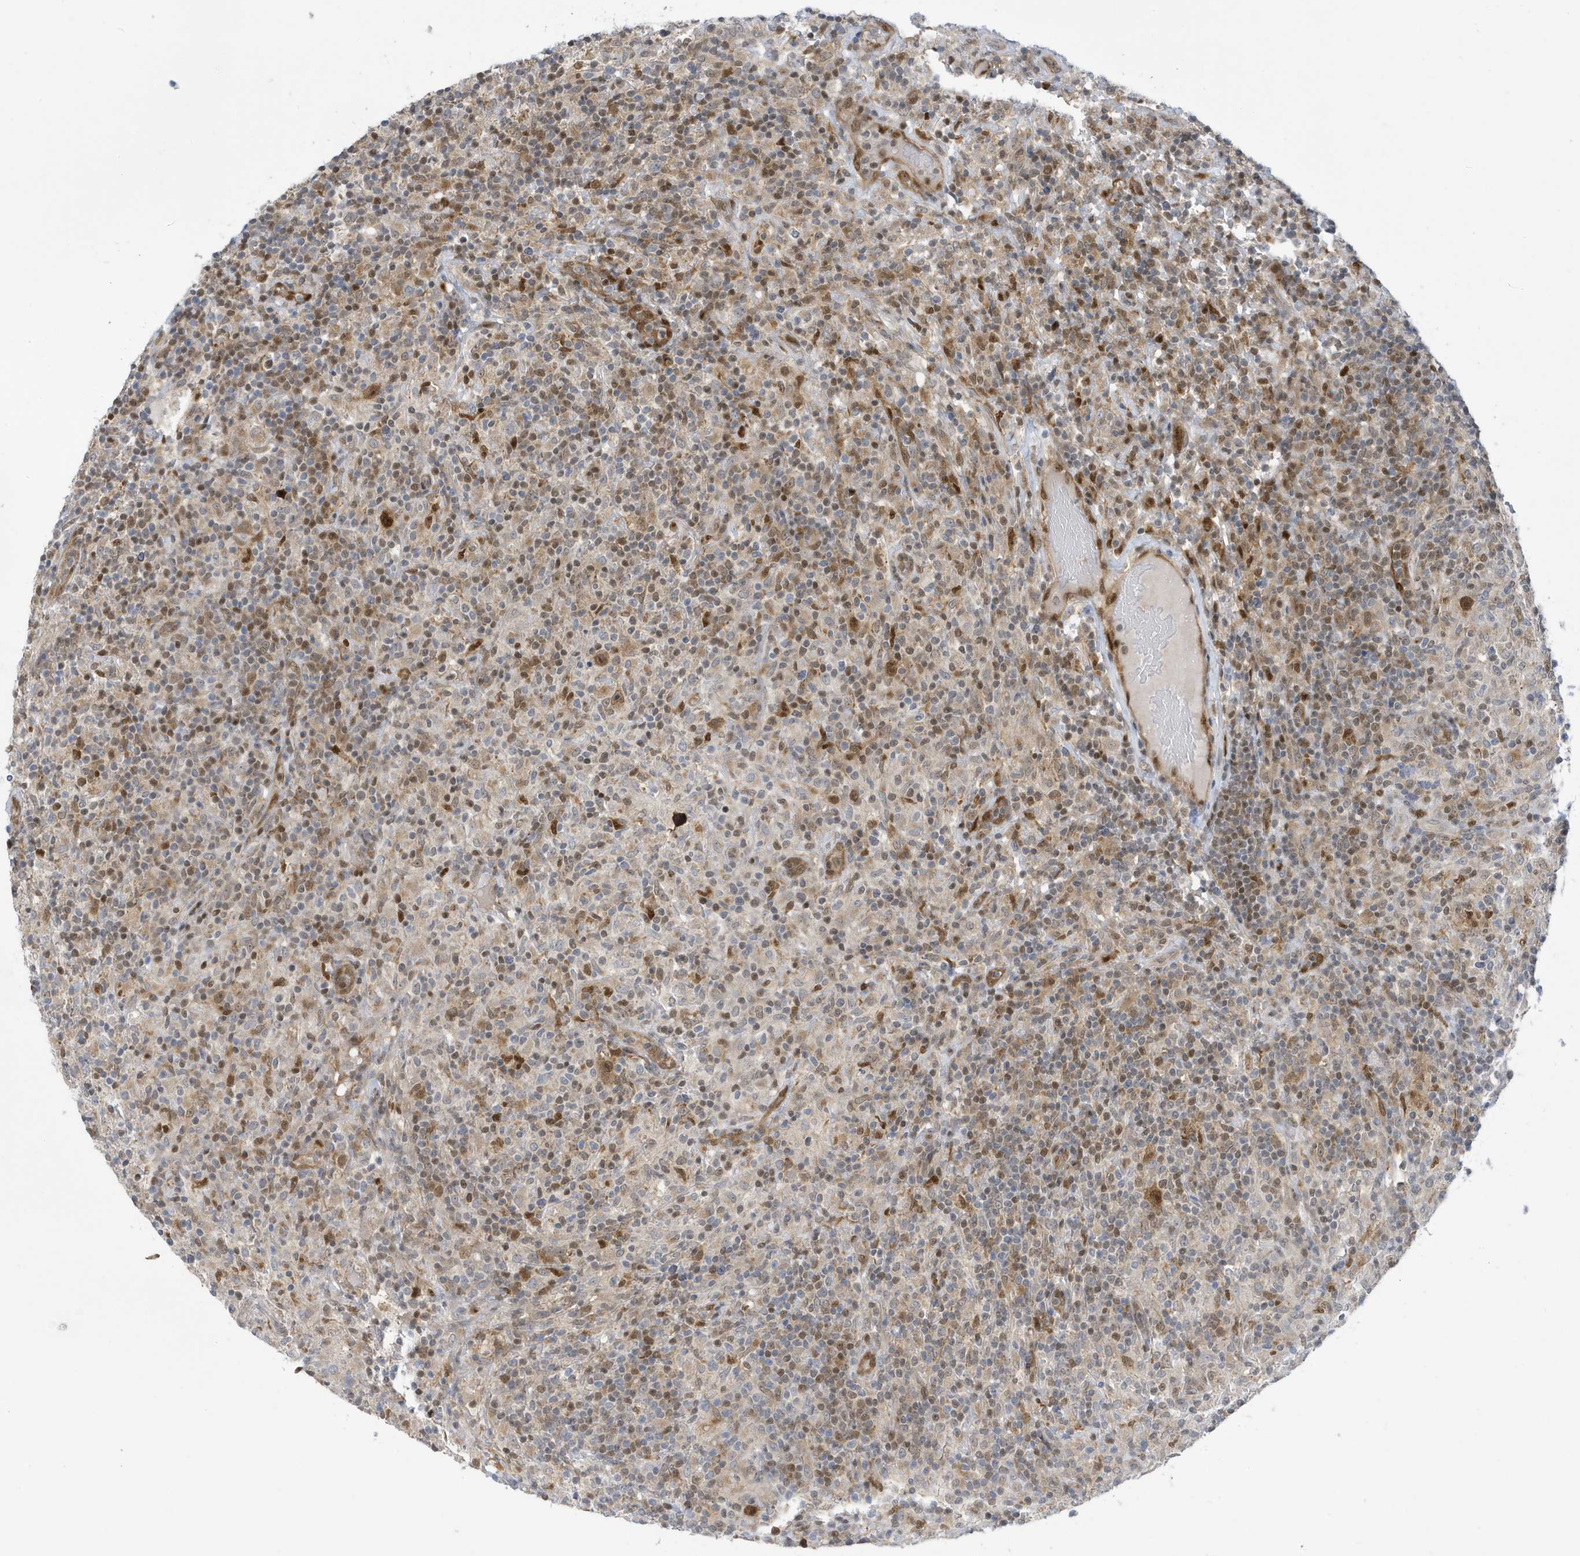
{"staining": {"intensity": "moderate", "quantity": ">75%", "location": "nuclear"}, "tissue": "lymphoma", "cell_type": "Tumor cells", "image_type": "cancer", "snomed": [{"axis": "morphology", "description": "Hodgkin's disease, NOS"}, {"axis": "topography", "description": "Lymph node"}], "caption": "Immunohistochemistry (IHC) (DAB (3,3'-diaminobenzidine)) staining of human Hodgkin's disease shows moderate nuclear protein staining in about >75% of tumor cells. The protein is stained brown, and the nuclei are stained in blue (DAB (3,3'-diaminobenzidine) IHC with brightfield microscopy, high magnification).", "gene": "NCOA7", "patient": {"sex": "male", "age": 70}}